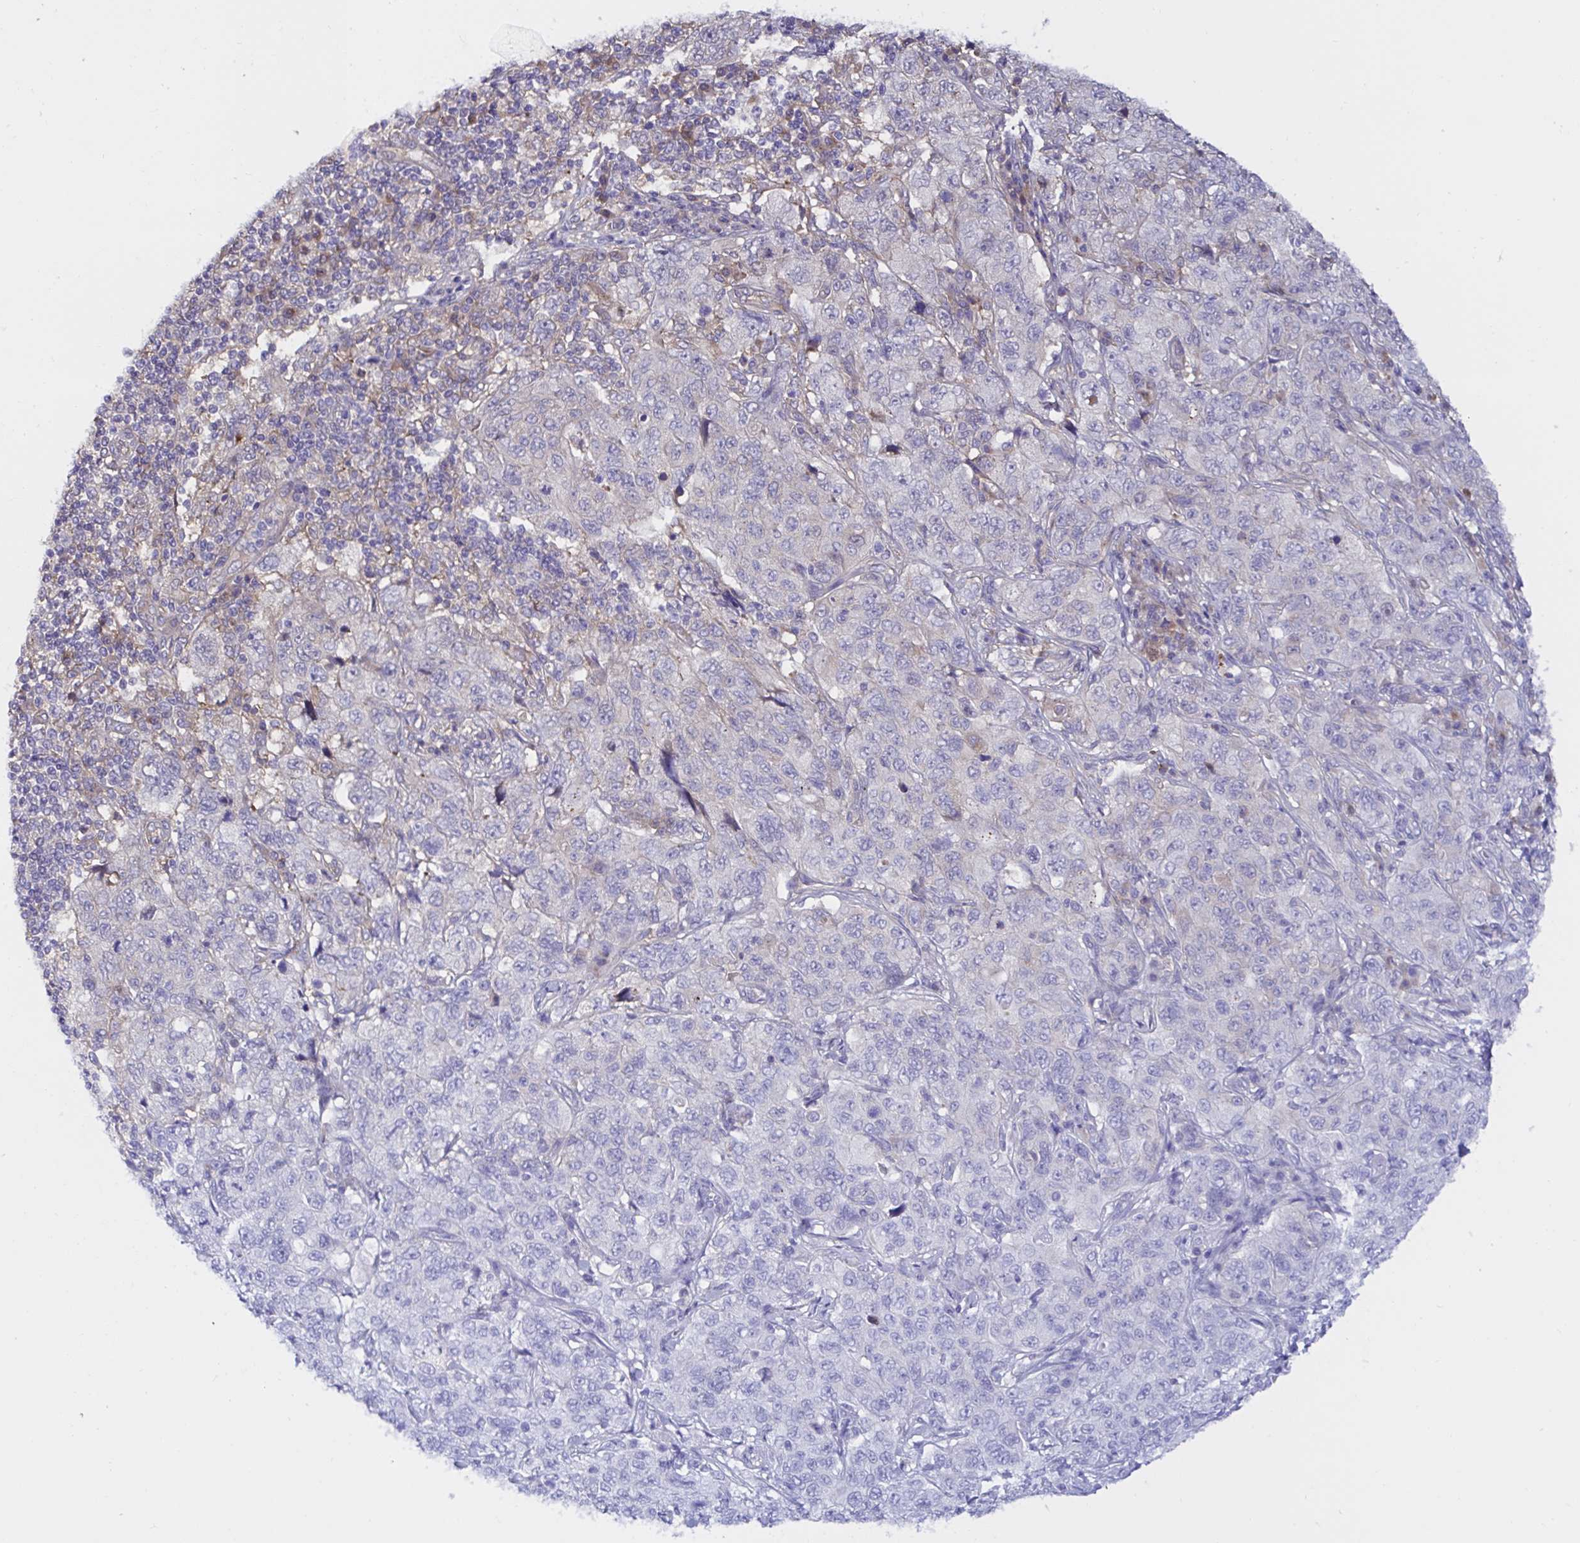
{"staining": {"intensity": "negative", "quantity": "none", "location": "none"}, "tissue": "pancreatic cancer", "cell_type": "Tumor cells", "image_type": "cancer", "snomed": [{"axis": "morphology", "description": "Adenocarcinoma, NOS"}, {"axis": "topography", "description": "Pancreas"}], "caption": "A histopathology image of pancreatic cancer (adenocarcinoma) stained for a protein exhibits no brown staining in tumor cells.", "gene": "RSRP1", "patient": {"sex": "male", "age": 68}}